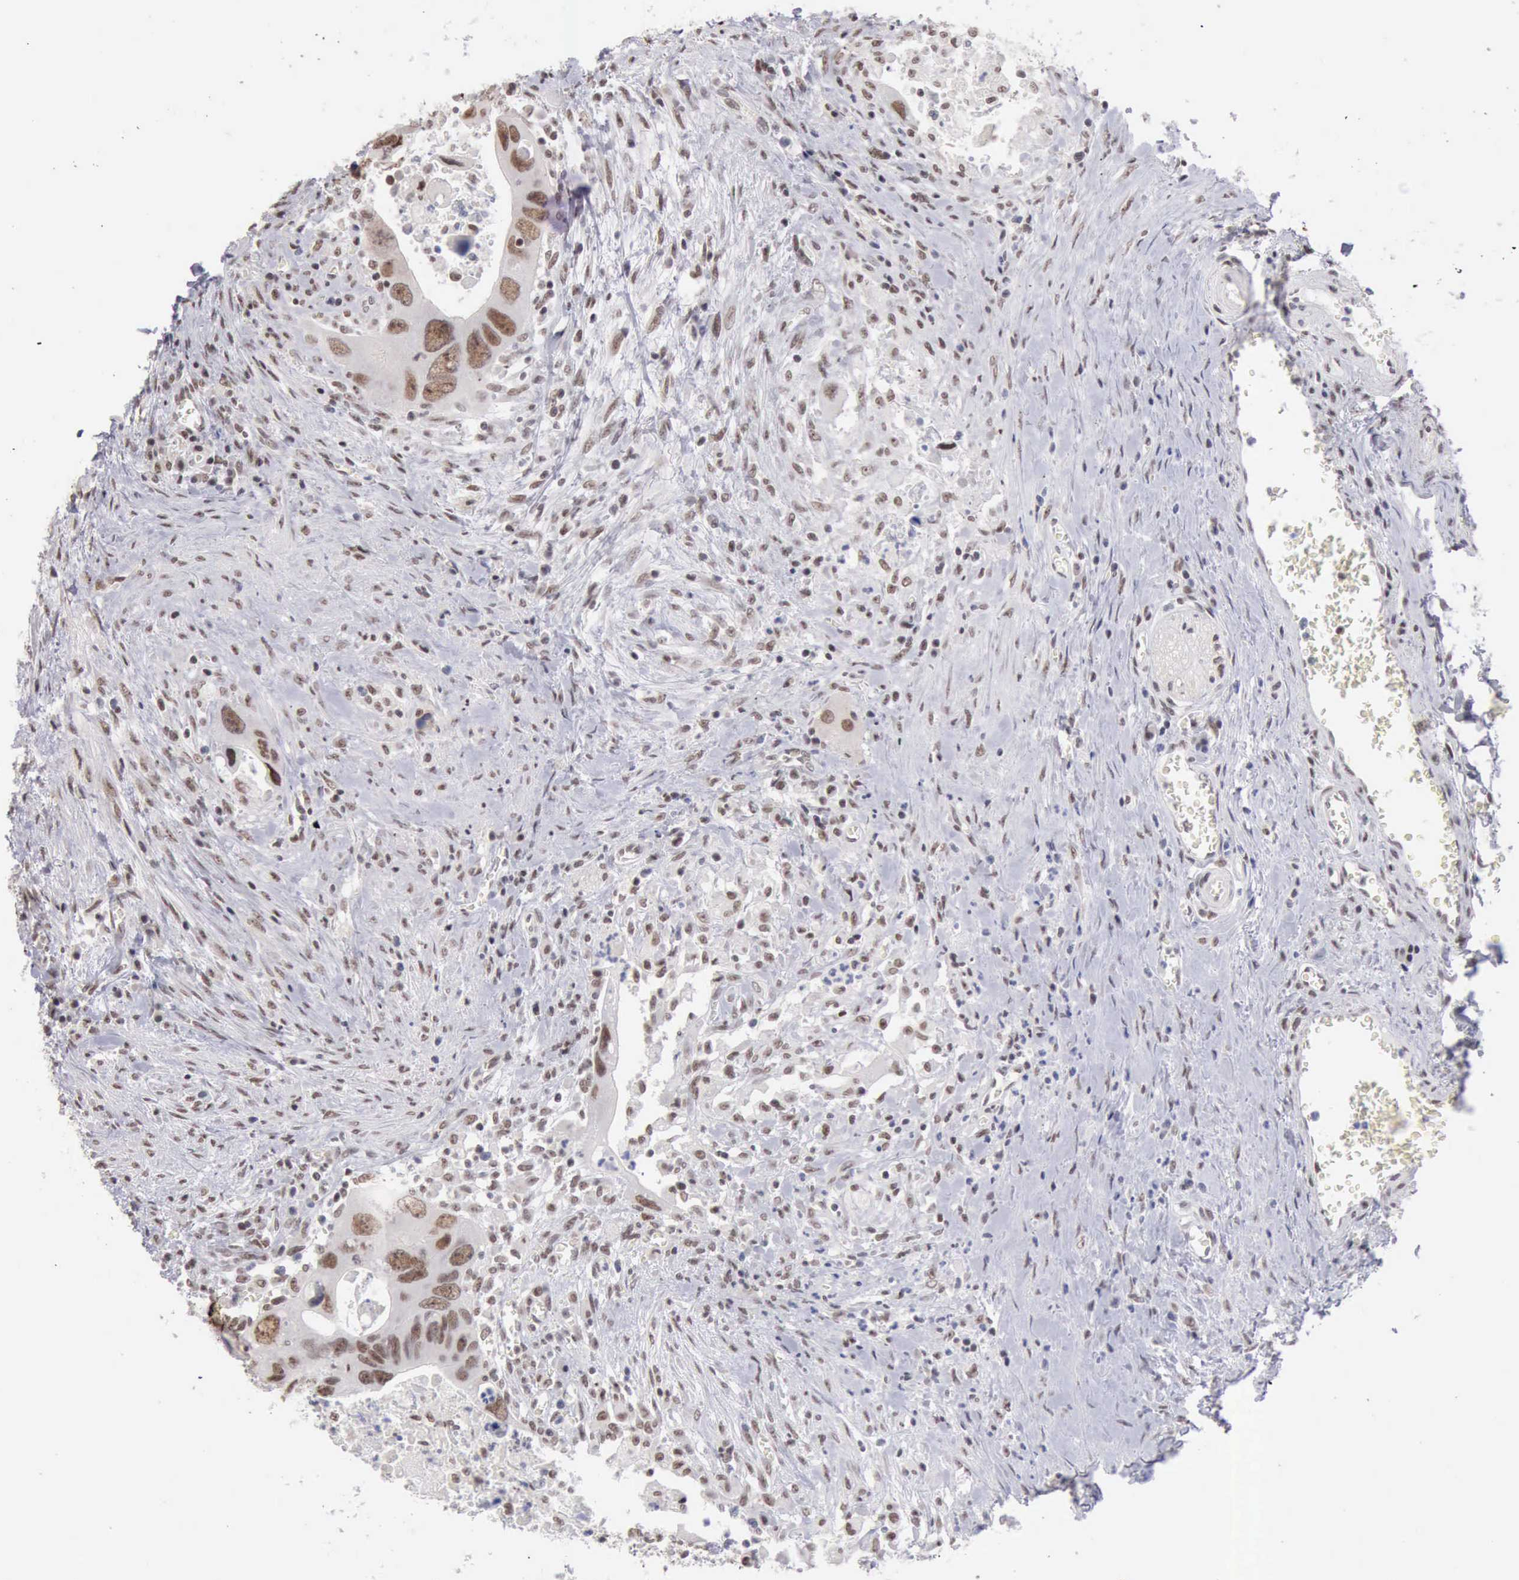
{"staining": {"intensity": "moderate", "quantity": ">75%", "location": "nuclear"}, "tissue": "colorectal cancer", "cell_type": "Tumor cells", "image_type": "cancer", "snomed": [{"axis": "morphology", "description": "Adenocarcinoma, NOS"}, {"axis": "topography", "description": "Rectum"}], "caption": "The micrograph demonstrates immunohistochemical staining of colorectal cancer (adenocarcinoma). There is moderate nuclear expression is identified in about >75% of tumor cells.", "gene": "TAF1", "patient": {"sex": "male", "age": 70}}